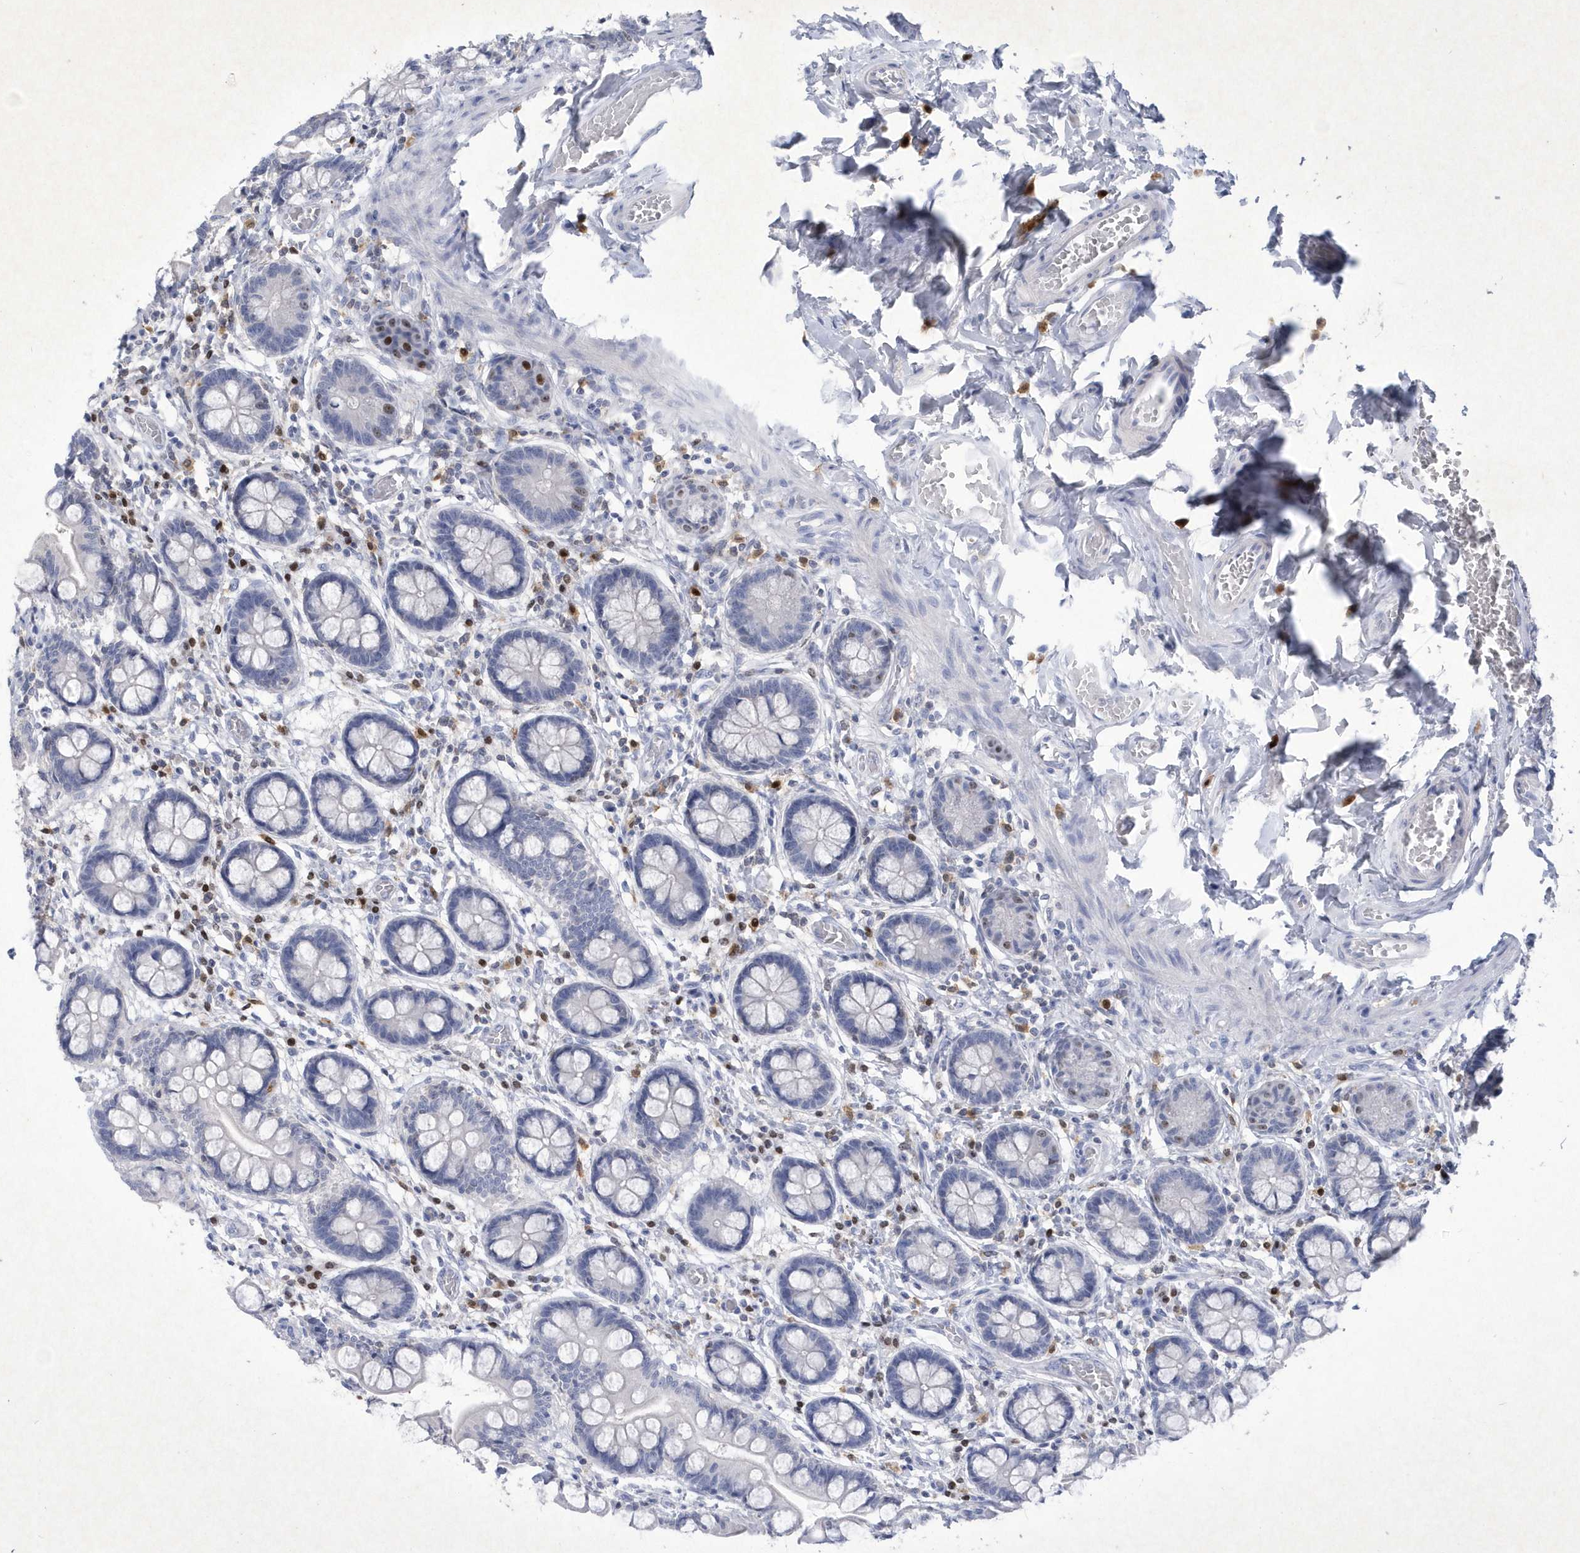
{"staining": {"intensity": "negative", "quantity": "none", "location": "none"}, "tissue": "small intestine", "cell_type": "Glandular cells", "image_type": "normal", "snomed": [{"axis": "morphology", "description": "Normal tissue, NOS"}, {"axis": "topography", "description": "Small intestine"}], "caption": "Immunohistochemistry (IHC) of unremarkable human small intestine exhibits no staining in glandular cells.", "gene": "BHLHA15", "patient": {"sex": "male", "age": 52}}